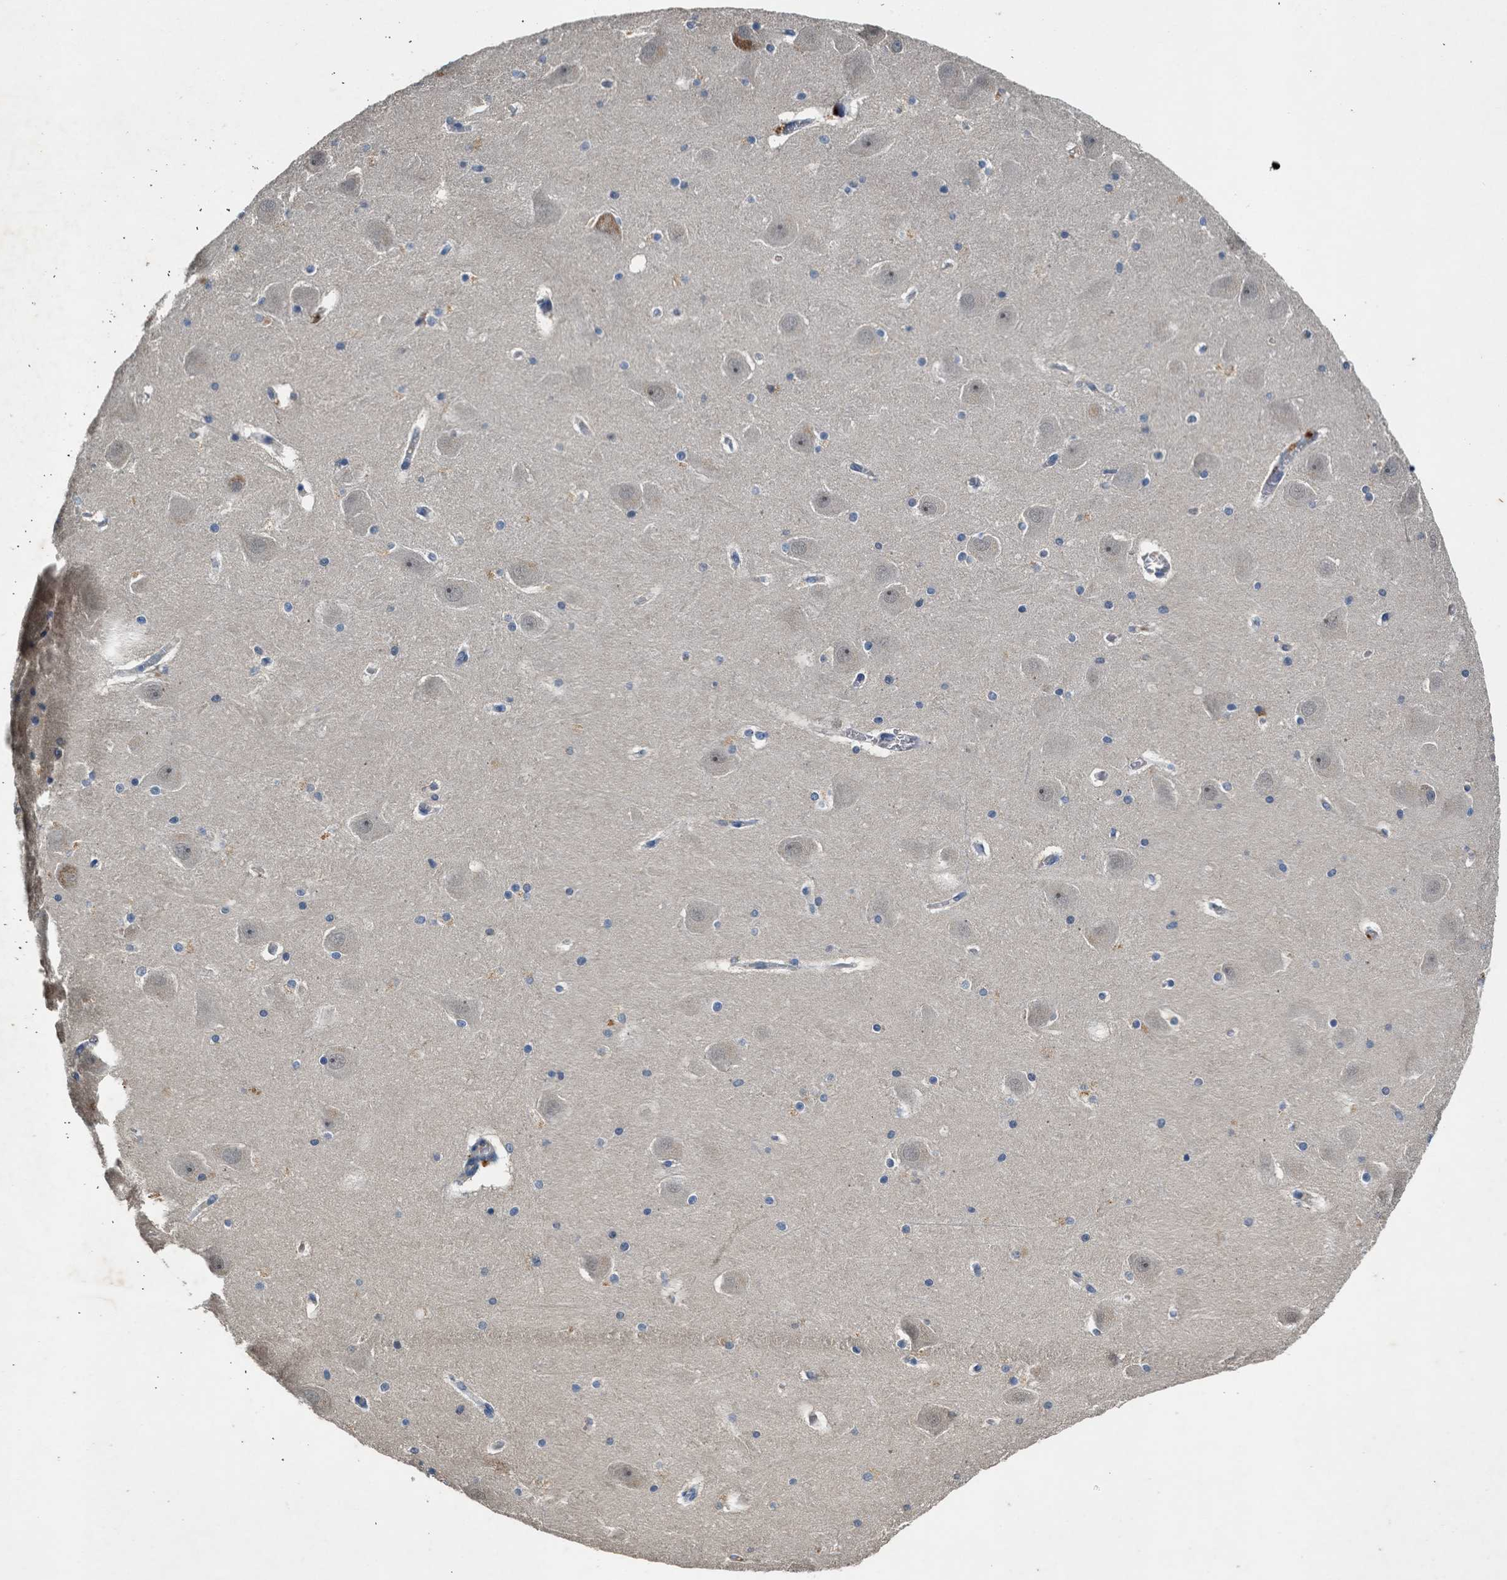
{"staining": {"intensity": "negative", "quantity": "none", "location": "none"}, "tissue": "hippocampus", "cell_type": "Glial cells", "image_type": "normal", "snomed": [{"axis": "morphology", "description": "Normal tissue, NOS"}, {"axis": "topography", "description": "Hippocampus"}], "caption": "Micrograph shows no protein expression in glial cells of unremarkable hippocampus.", "gene": "RWDD2B", "patient": {"sex": "male", "age": 45}}